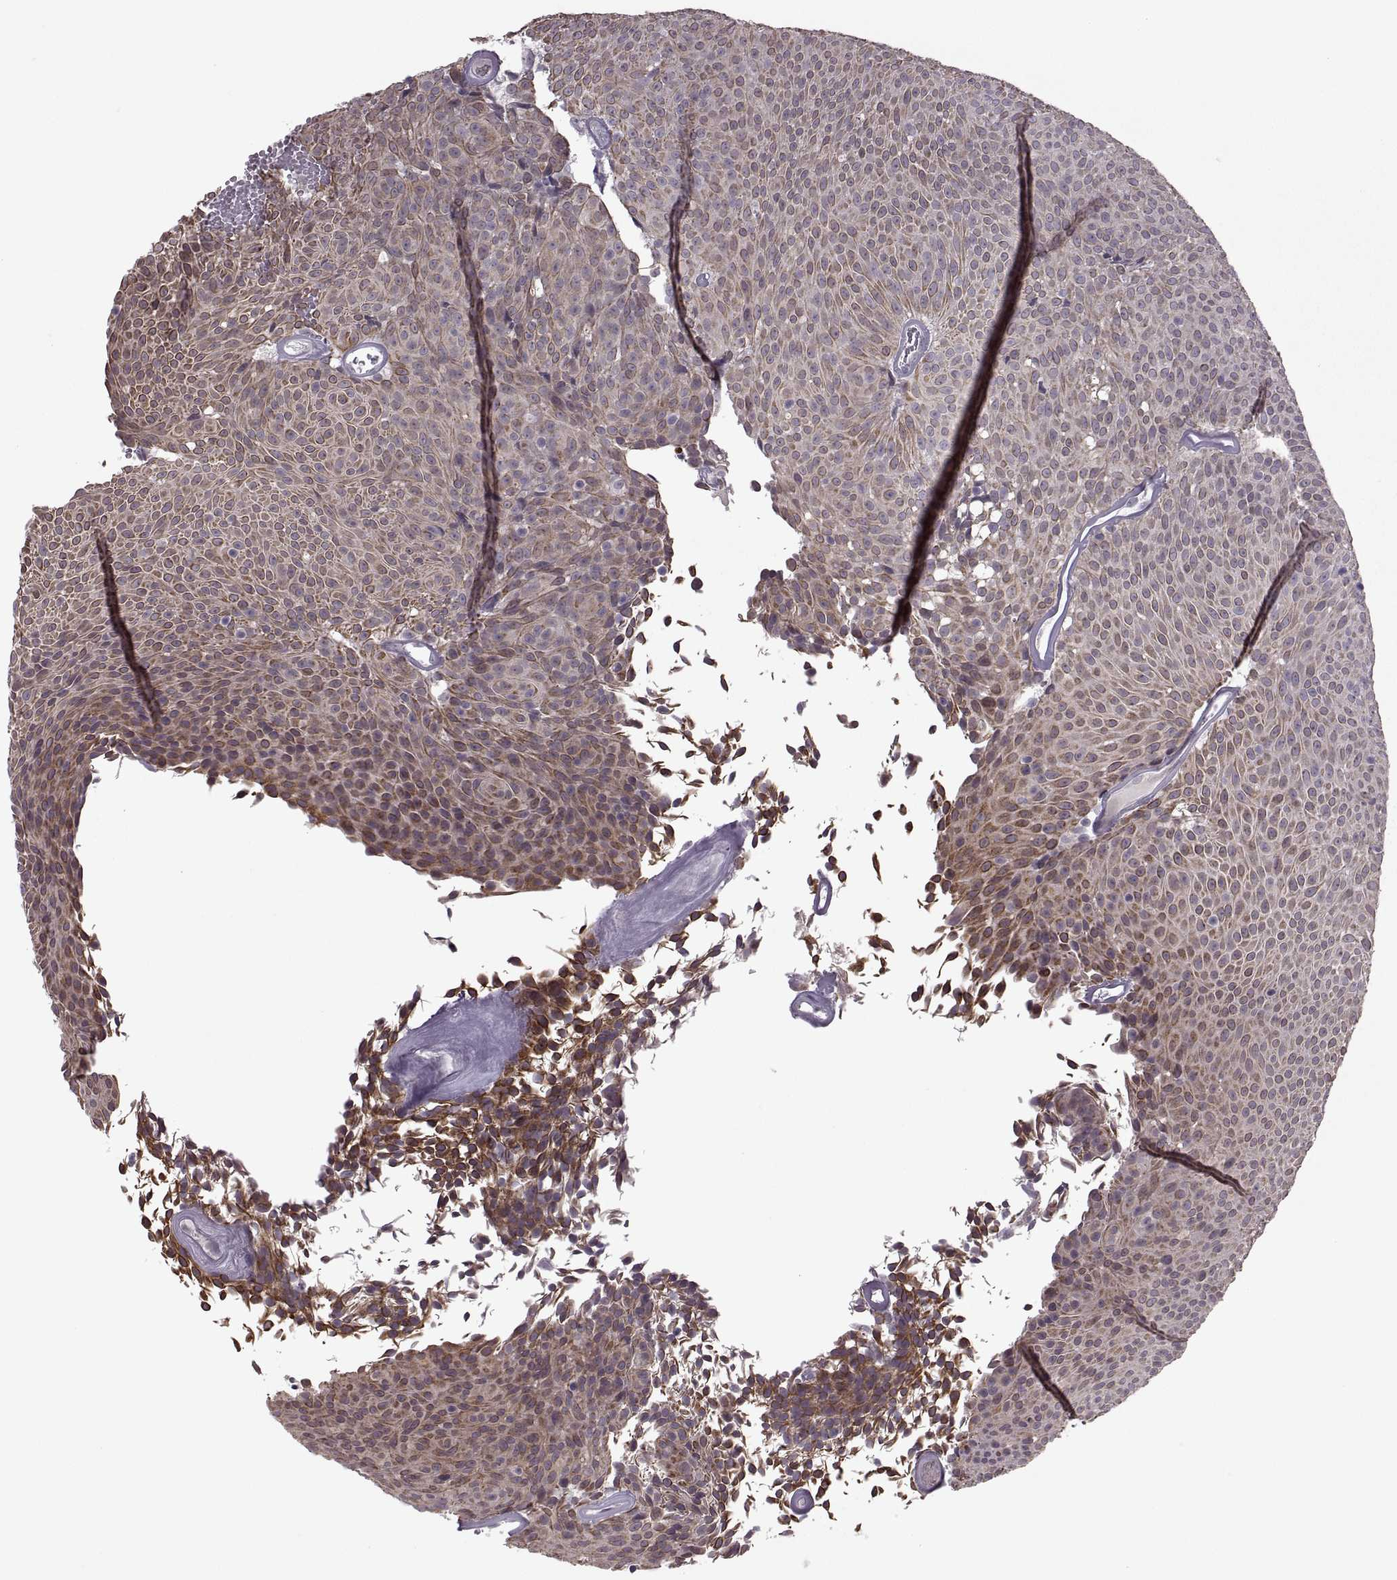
{"staining": {"intensity": "moderate", "quantity": "25%-75%", "location": "cytoplasmic/membranous"}, "tissue": "urothelial cancer", "cell_type": "Tumor cells", "image_type": "cancer", "snomed": [{"axis": "morphology", "description": "Urothelial carcinoma, Low grade"}, {"axis": "topography", "description": "Urinary bladder"}], "caption": "Urothelial cancer stained for a protein (brown) exhibits moderate cytoplasmic/membranous positive expression in about 25%-75% of tumor cells.", "gene": "MGAT4D", "patient": {"sex": "male", "age": 77}}